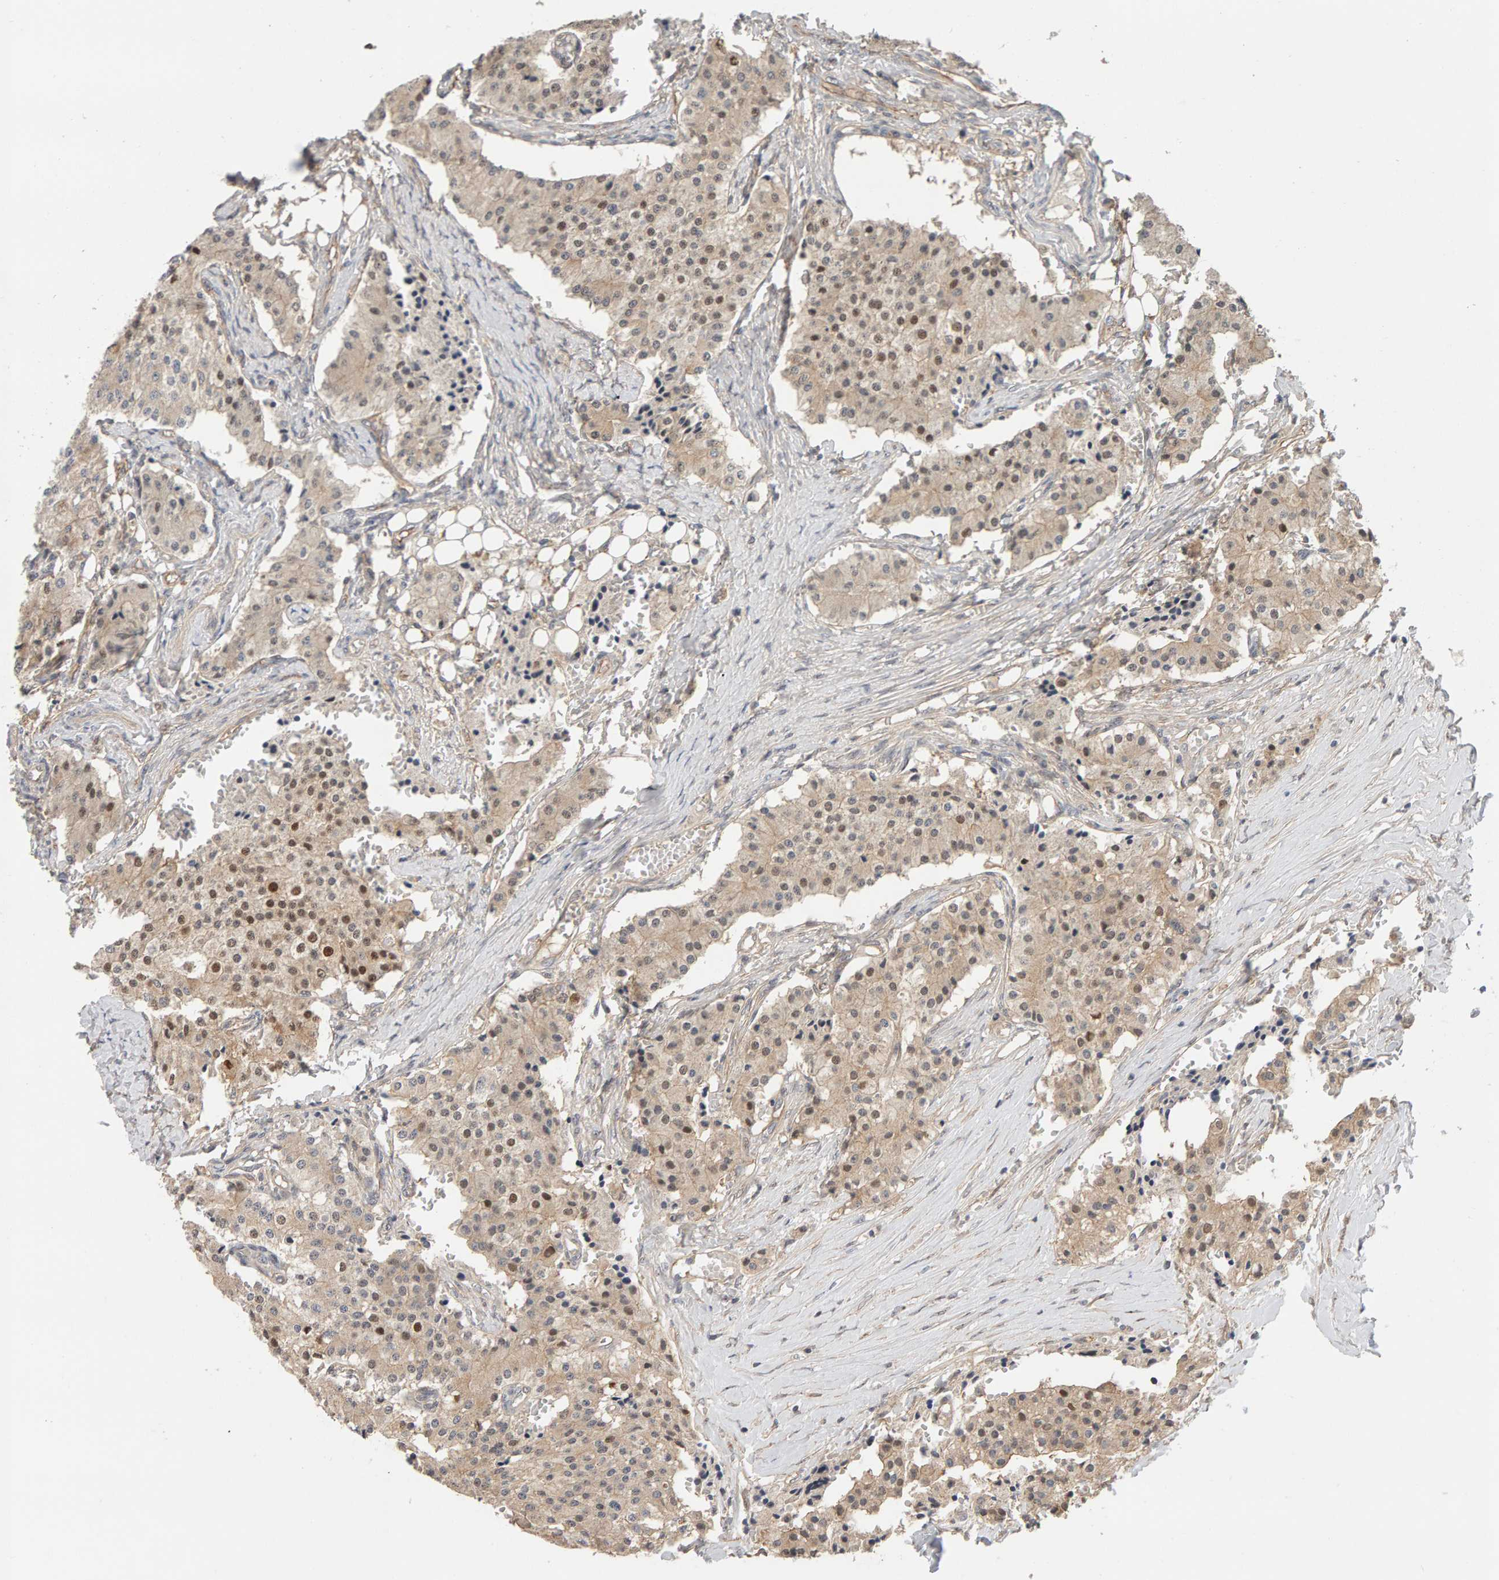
{"staining": {"intensity": "weak", "quantity": ">75%", "location": "cytoplasmic/membranous,nuclear"}, "tissue": "carcinoid", "cell_type": "Tumor cells", "image_type": "cancer", "snomed": [{"axis": "morphology", "description": "Carcinoid, malignant, NOS"}, {"axis": "topography", "description": "Colon"}], "caption": "Malignant carcinoid tissue demonstrates weak cytoplasmic/membranous and nuclear staining in approximately >75% of tumor cells The staining was performed using DAB, with brown indicating positive protein expression. Nuclei are stained blue with hematoxylin.", "gene": "PPP1R16A", "patient": {"sex": "female", "age": 52}}